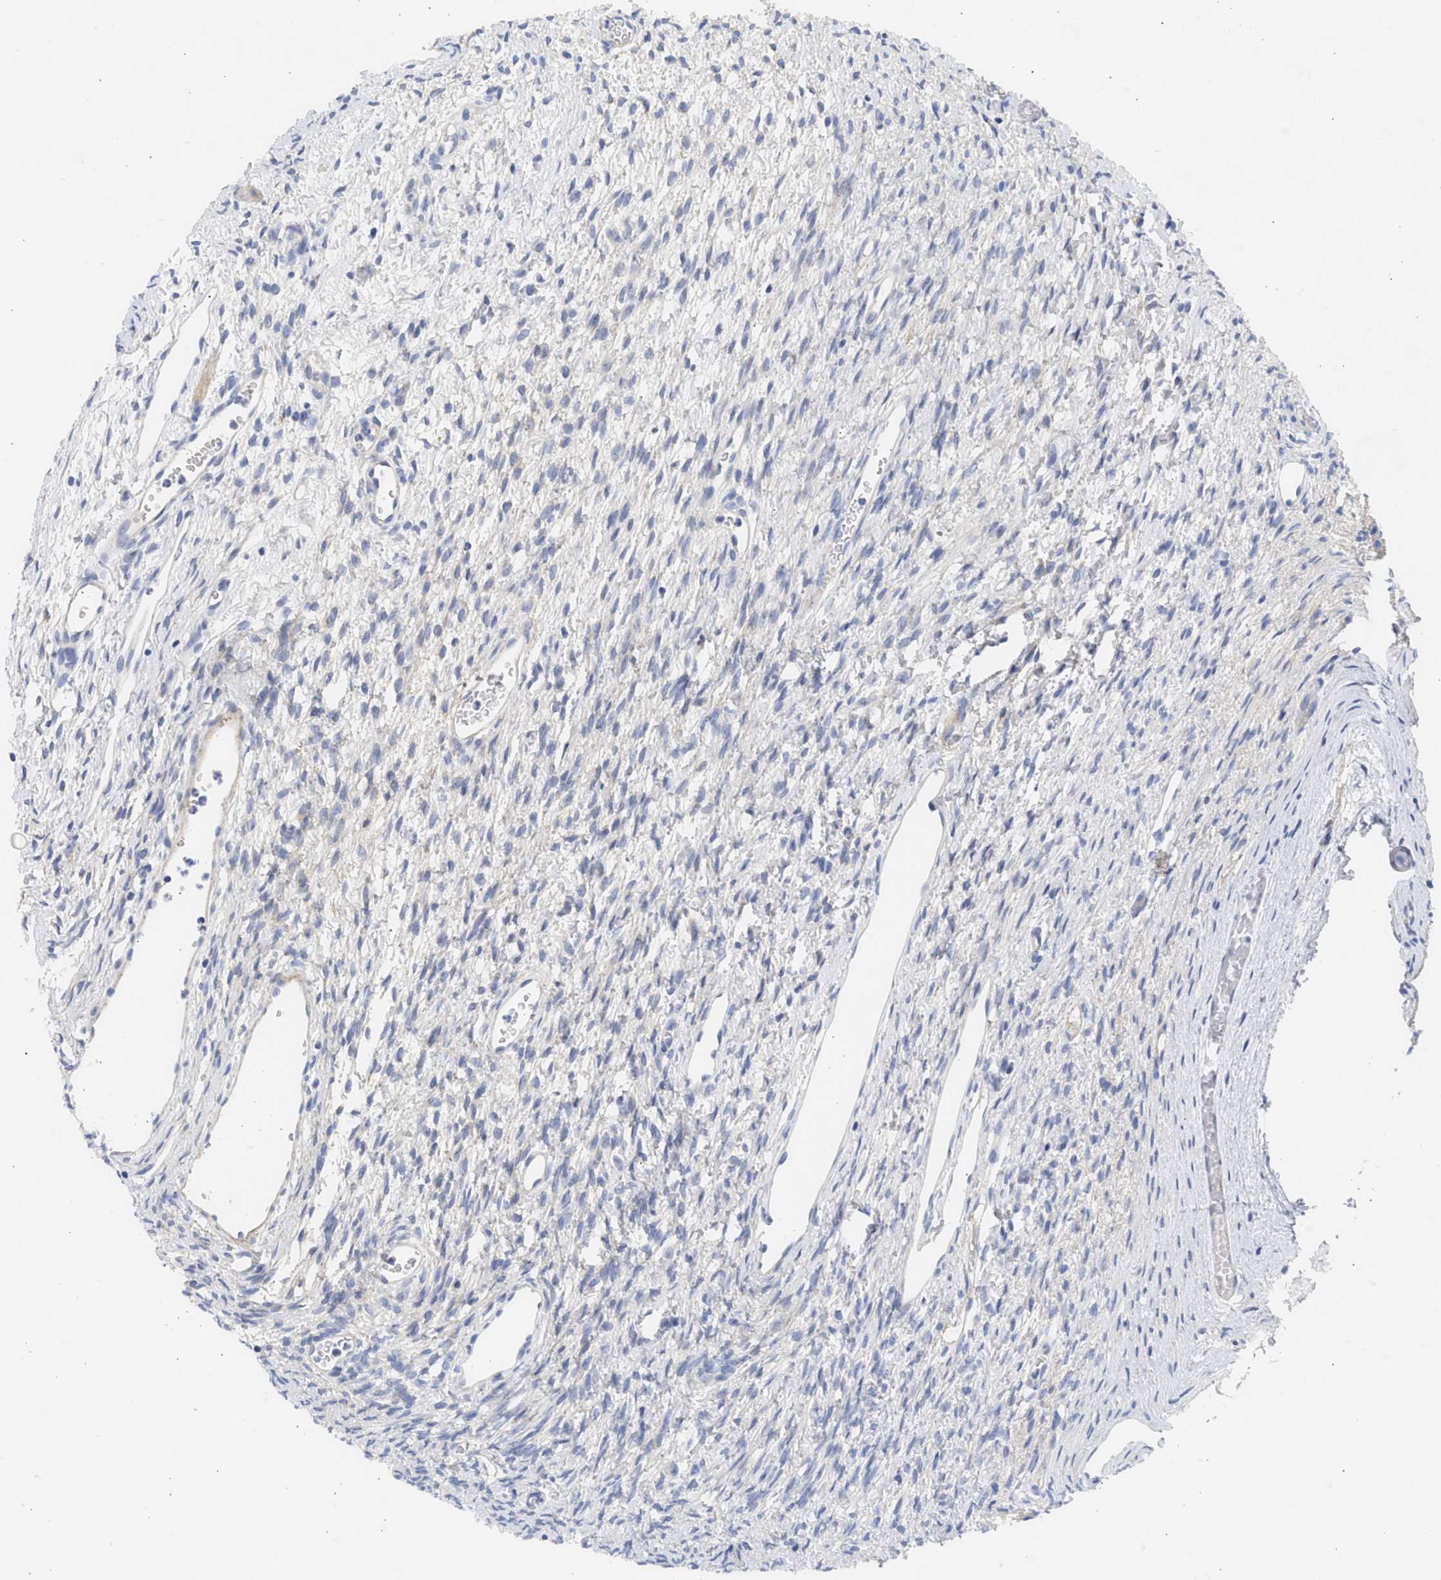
{"staining": {"intensity": "negative", "quantity": "none", "location": "none"}, "tissue": "ovary", "cell_type": "Follicle cells", "image_type": "normal", "snomed": [{"axis": "morphology", "description": "Normal tissue, NOS"}, {"axis": "topography", "description": "Ovary"}], "caption": "Human ovary stained for a protein using immunohistochemistry (IHC) demonstrates no positivity in follicle cells.", "gene": "SPATA3", "patient": {"sex": "female", "age": 33}}